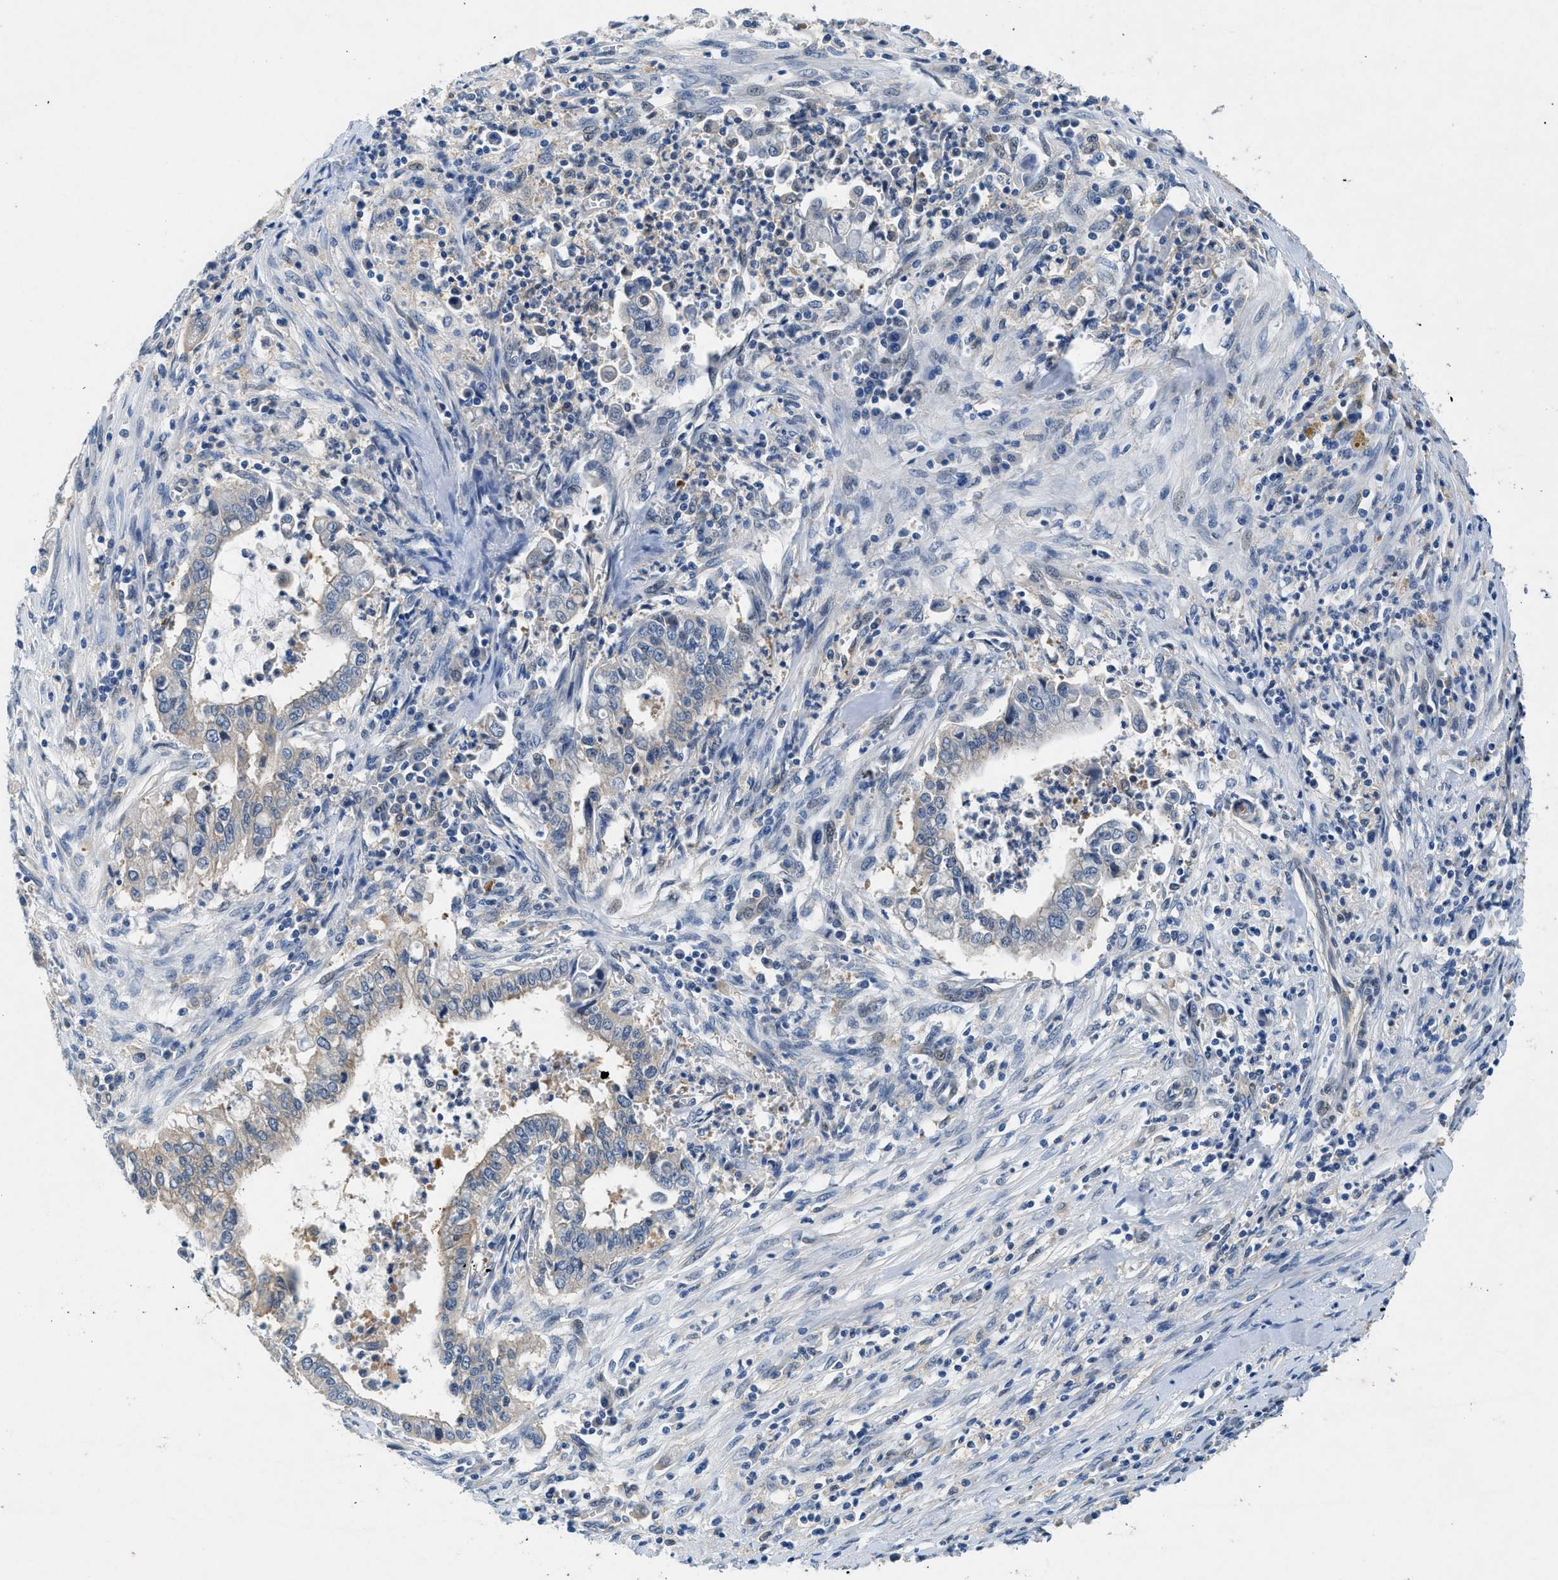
{"staining": {"intensity": "negative", "quantity": "none", "location": "none"}, "tissue": "cervical cancer", "cell_type": "Tumor cells", "image_type": "cancer", "snomed": [{"axis": "morphology", "description": "Adenocarcinoma, NOS"}, {"axis": "topography", "description": "Cervix"}], "caption": "A micrograph of cervical adenocarcinoma stained for a protein demonstrates no brown staining in tumor cells. (DAB immunohistochemistry (IHC) with hematoxylin counter stain).", "gene": "COPS2", "patient": {"sex": "female", "age": 44}}